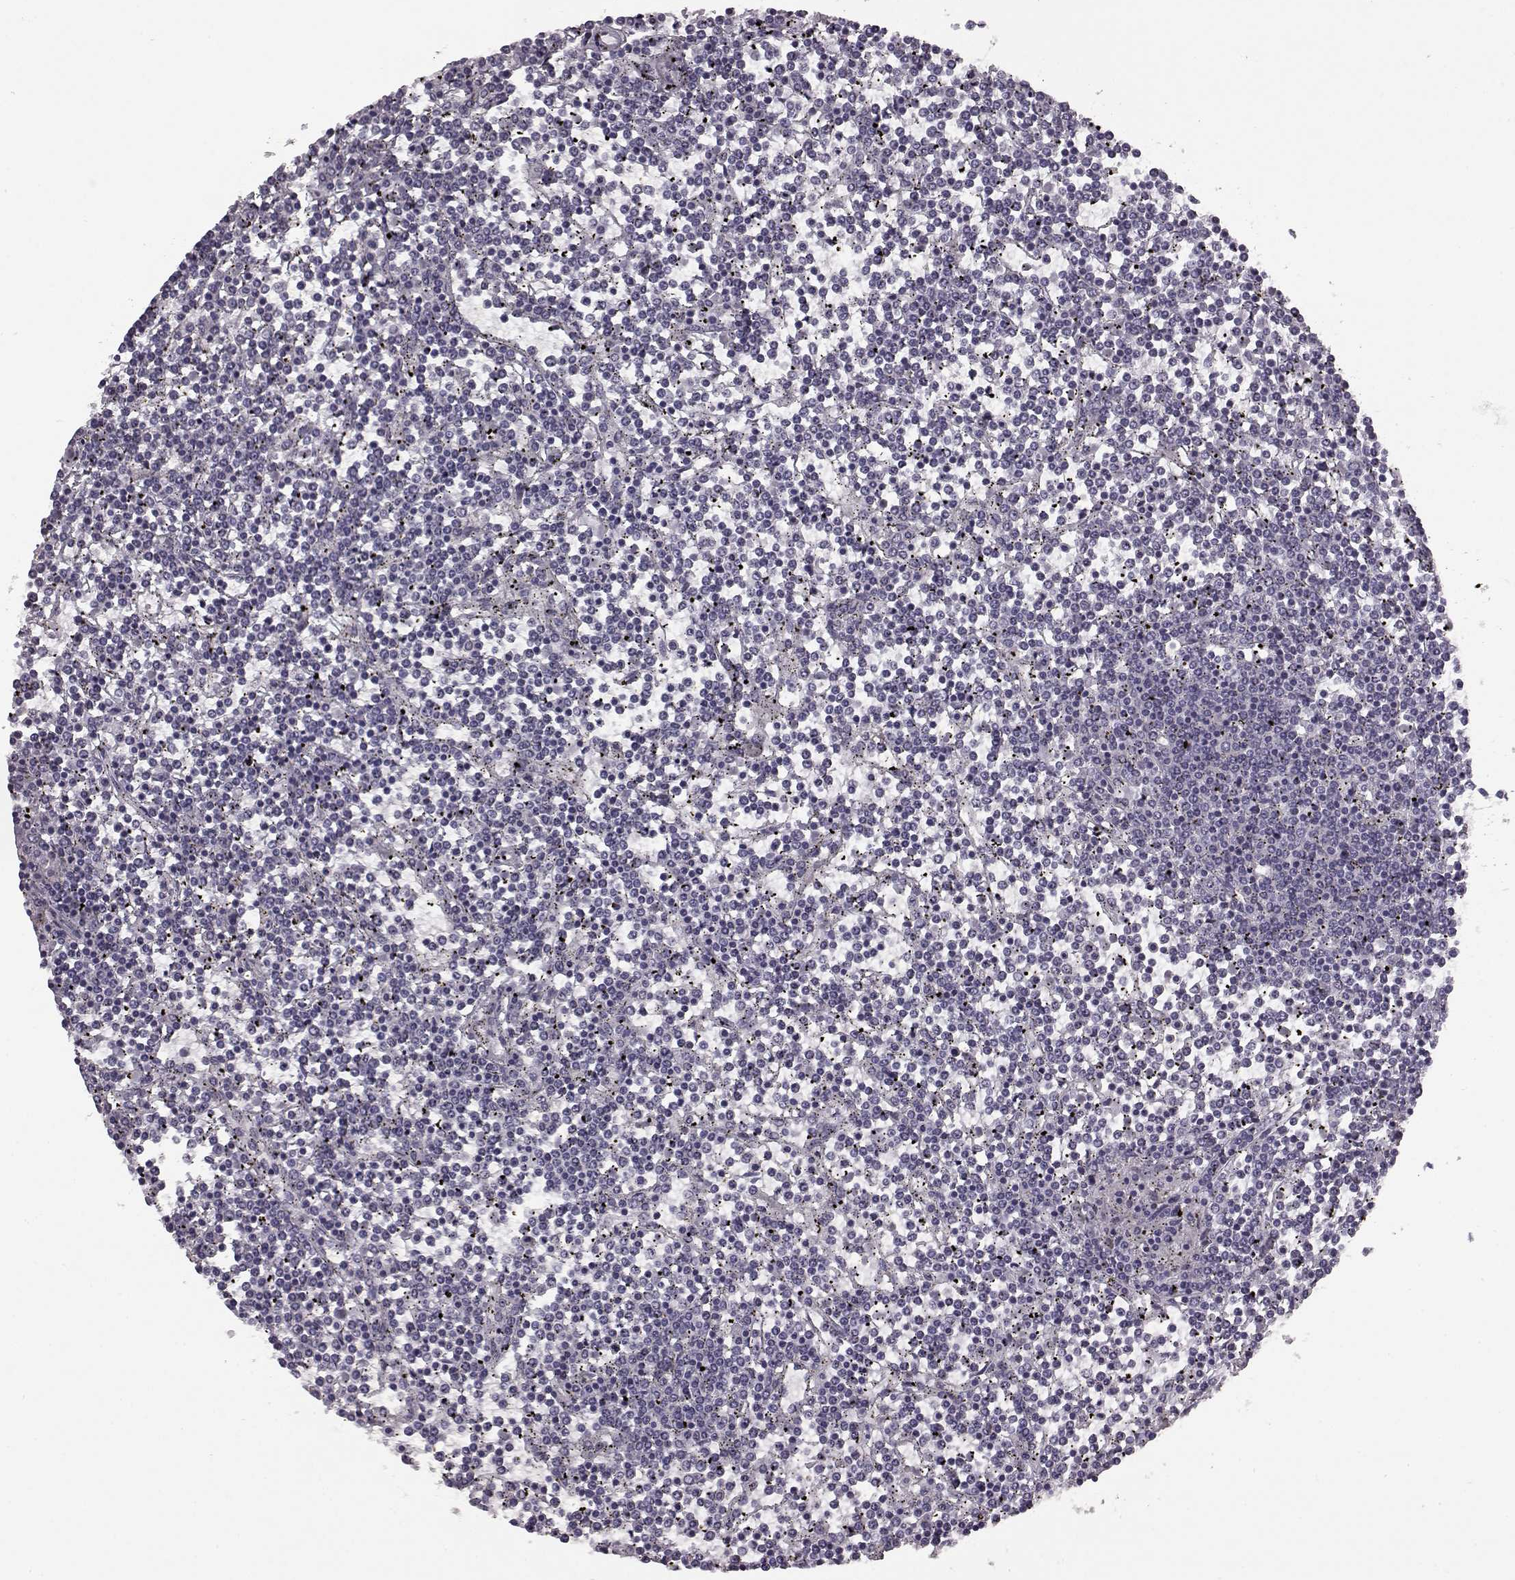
{"staining": {"intensity": "negative", "quantity": "none", "location": "none"}, "tissue": "lymphoma", "cell_type": "Tumor cells", "image_type": "cancer", "snomed": [{"axis": "morphology", "description": "Malignant lymphoma, non-Hodgkin's type, Low grade"}, {"axis": "topography", "description": "Spleen"}], "caption": "High power microscopy micrograph of an IHC photomicrograph of lymphoma, revealing no significant staining in tumor cells.", "gene": "GRK1", "patient": {"sex": "female", "age": 19}}